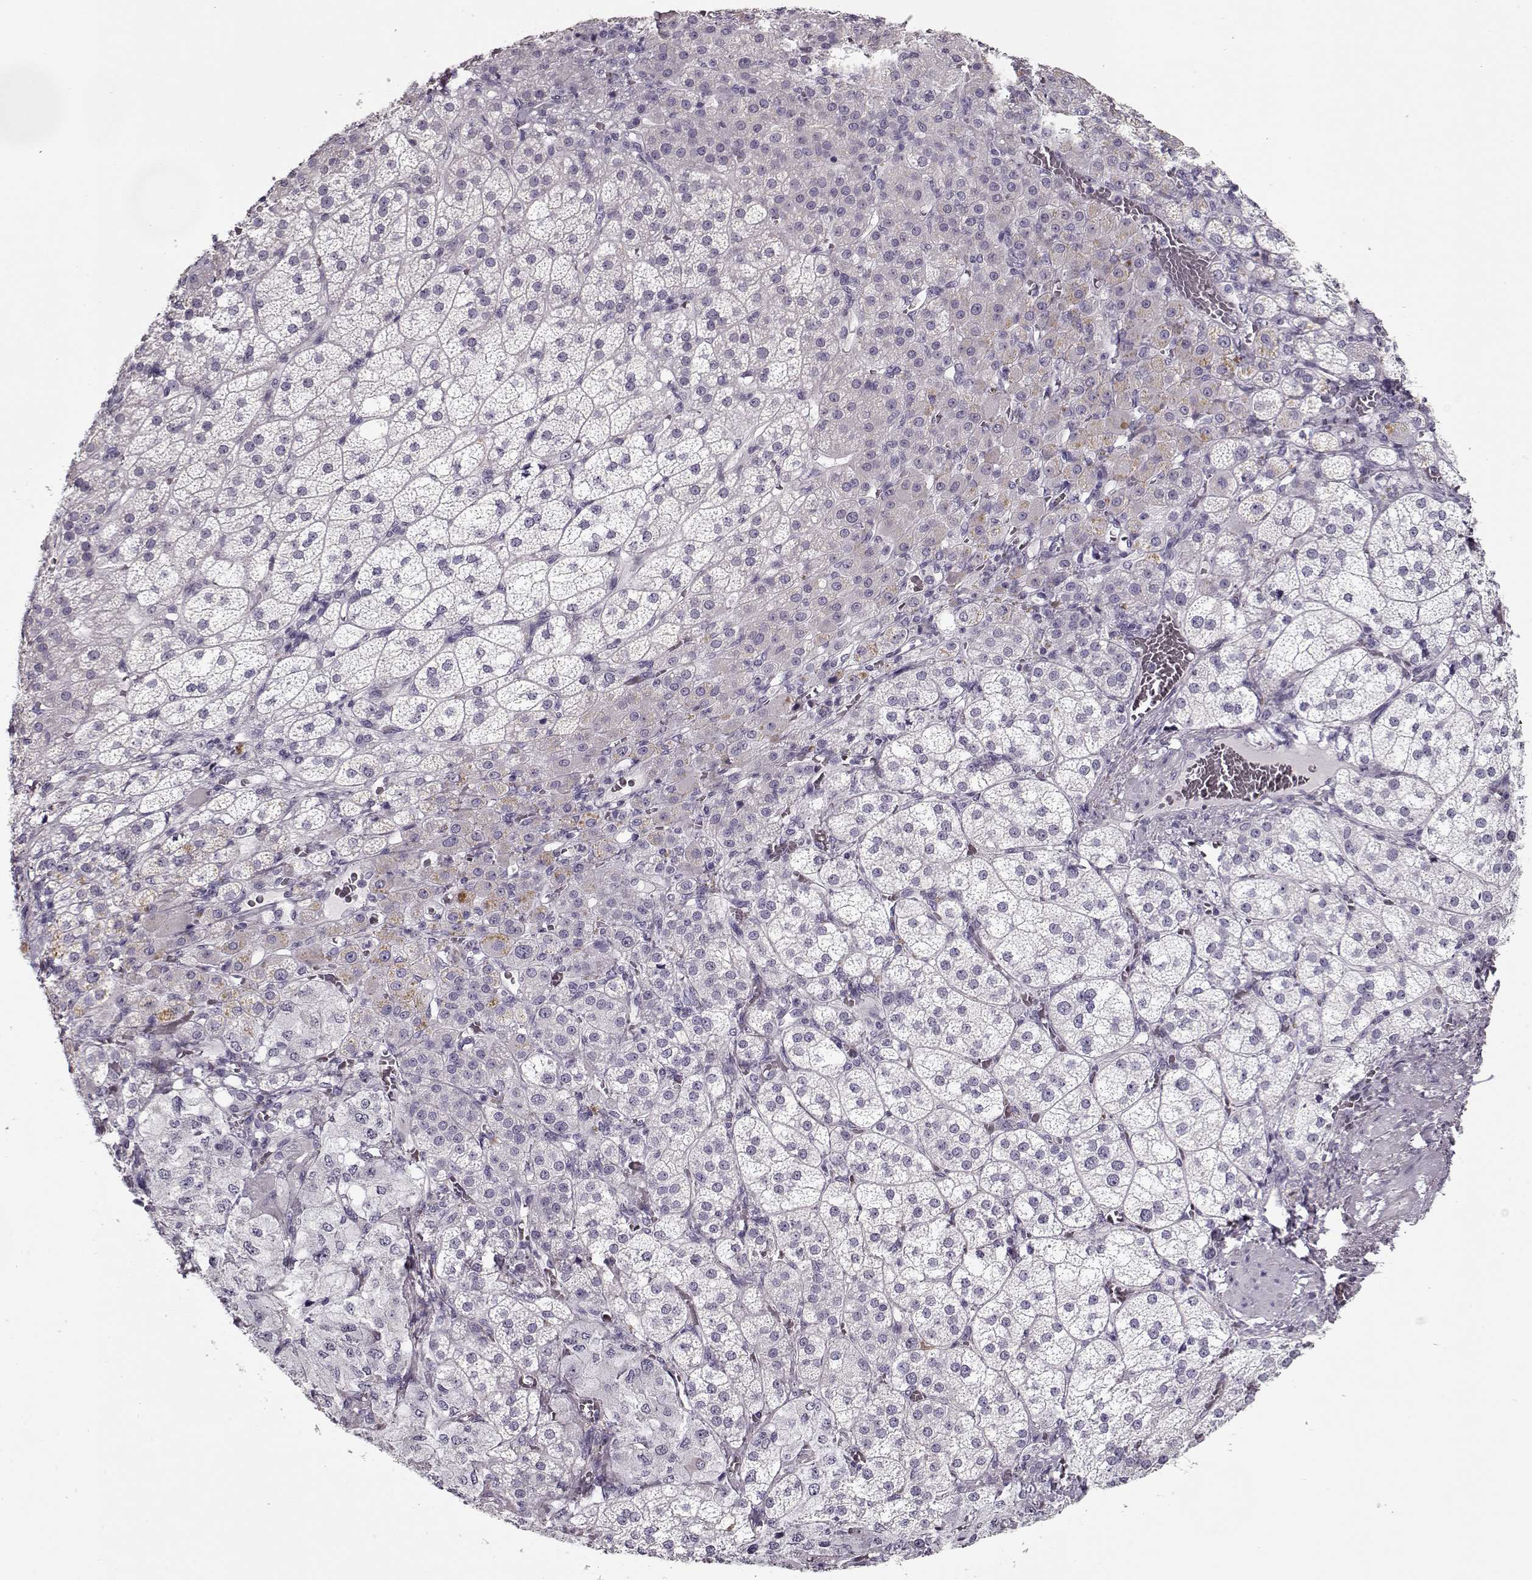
{"staining": {"intensity": "negative", "quantity": "none", "location": "none"}, "tissue": "adrenal gland", "cell_type": "Glandular cells", "image_type": "normal", "snomed": [{"axis": "morphology", "description": "Normal tissue, NOS"}, {"axis": "topography", "description": "Adrenal gland"}], "caption": "This histopathology image is of normal adrenal gland stained with immunohistochemistry to label a protein in brown with the nuclei are counter-stained blue. There is no expression in glandular cells.", "gene": "CCDC136", "patient": {"sex": "female", "age": 60}}